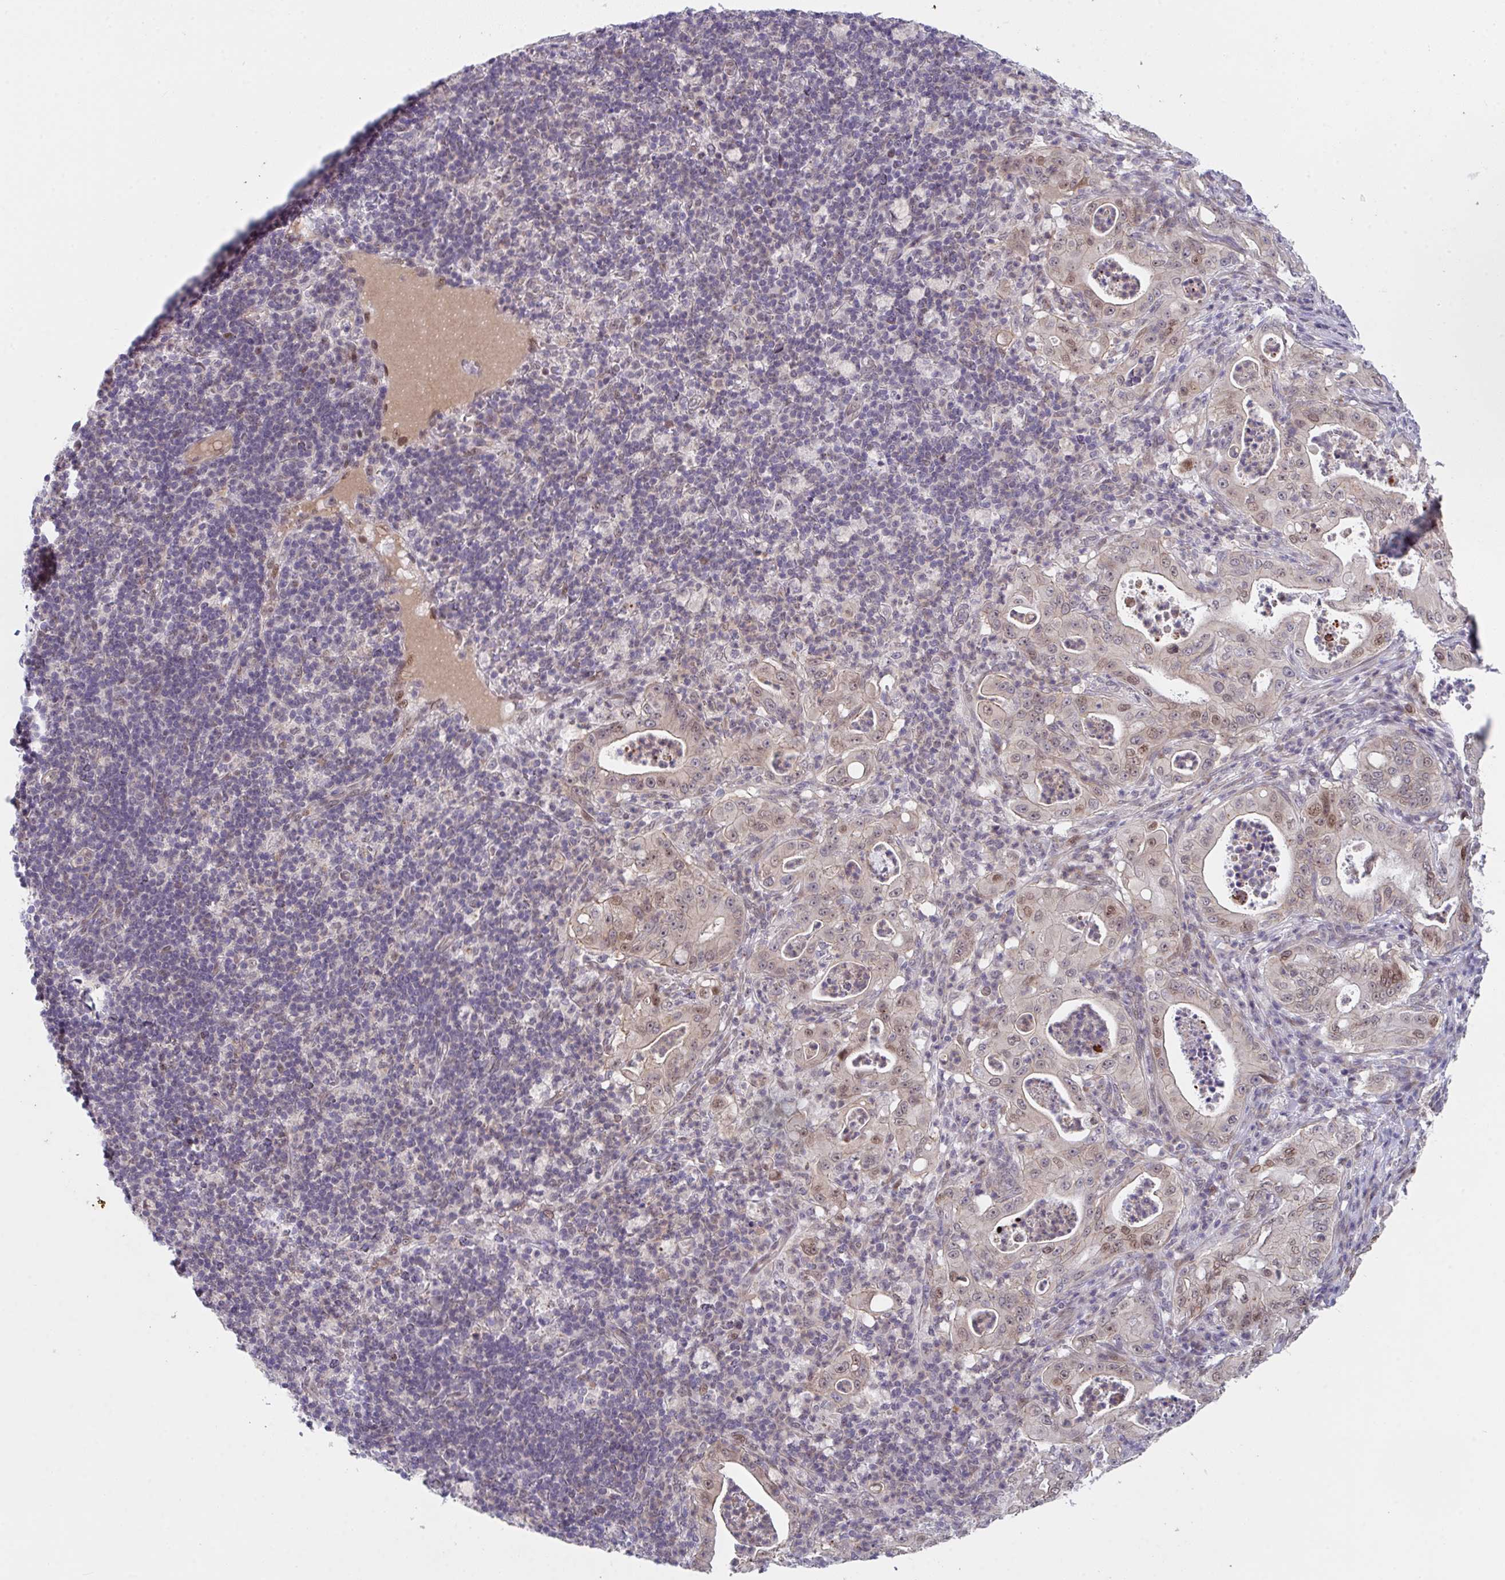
{"staining": {"intensity": "moderate", "quantity": "25%-75%", "location": "nuclear"}, "tissue": "pancreatic cancer", "cell_type": "Tumor cells", "image_type": "cancer", "snomed": [{"axis": "morphology", "description": "Adenocarcinoma, NOS"}, {"axis": "topography", "description": "Pancreas"}], "caption": "Protein staining of adenocarcinoma (pancreatic) tissue demonstrates moderate nuclear expression in approximately 25%-75% of tumor cells.", "gene": "RBM18", "patient": {"sex": "male", "age": 71}}